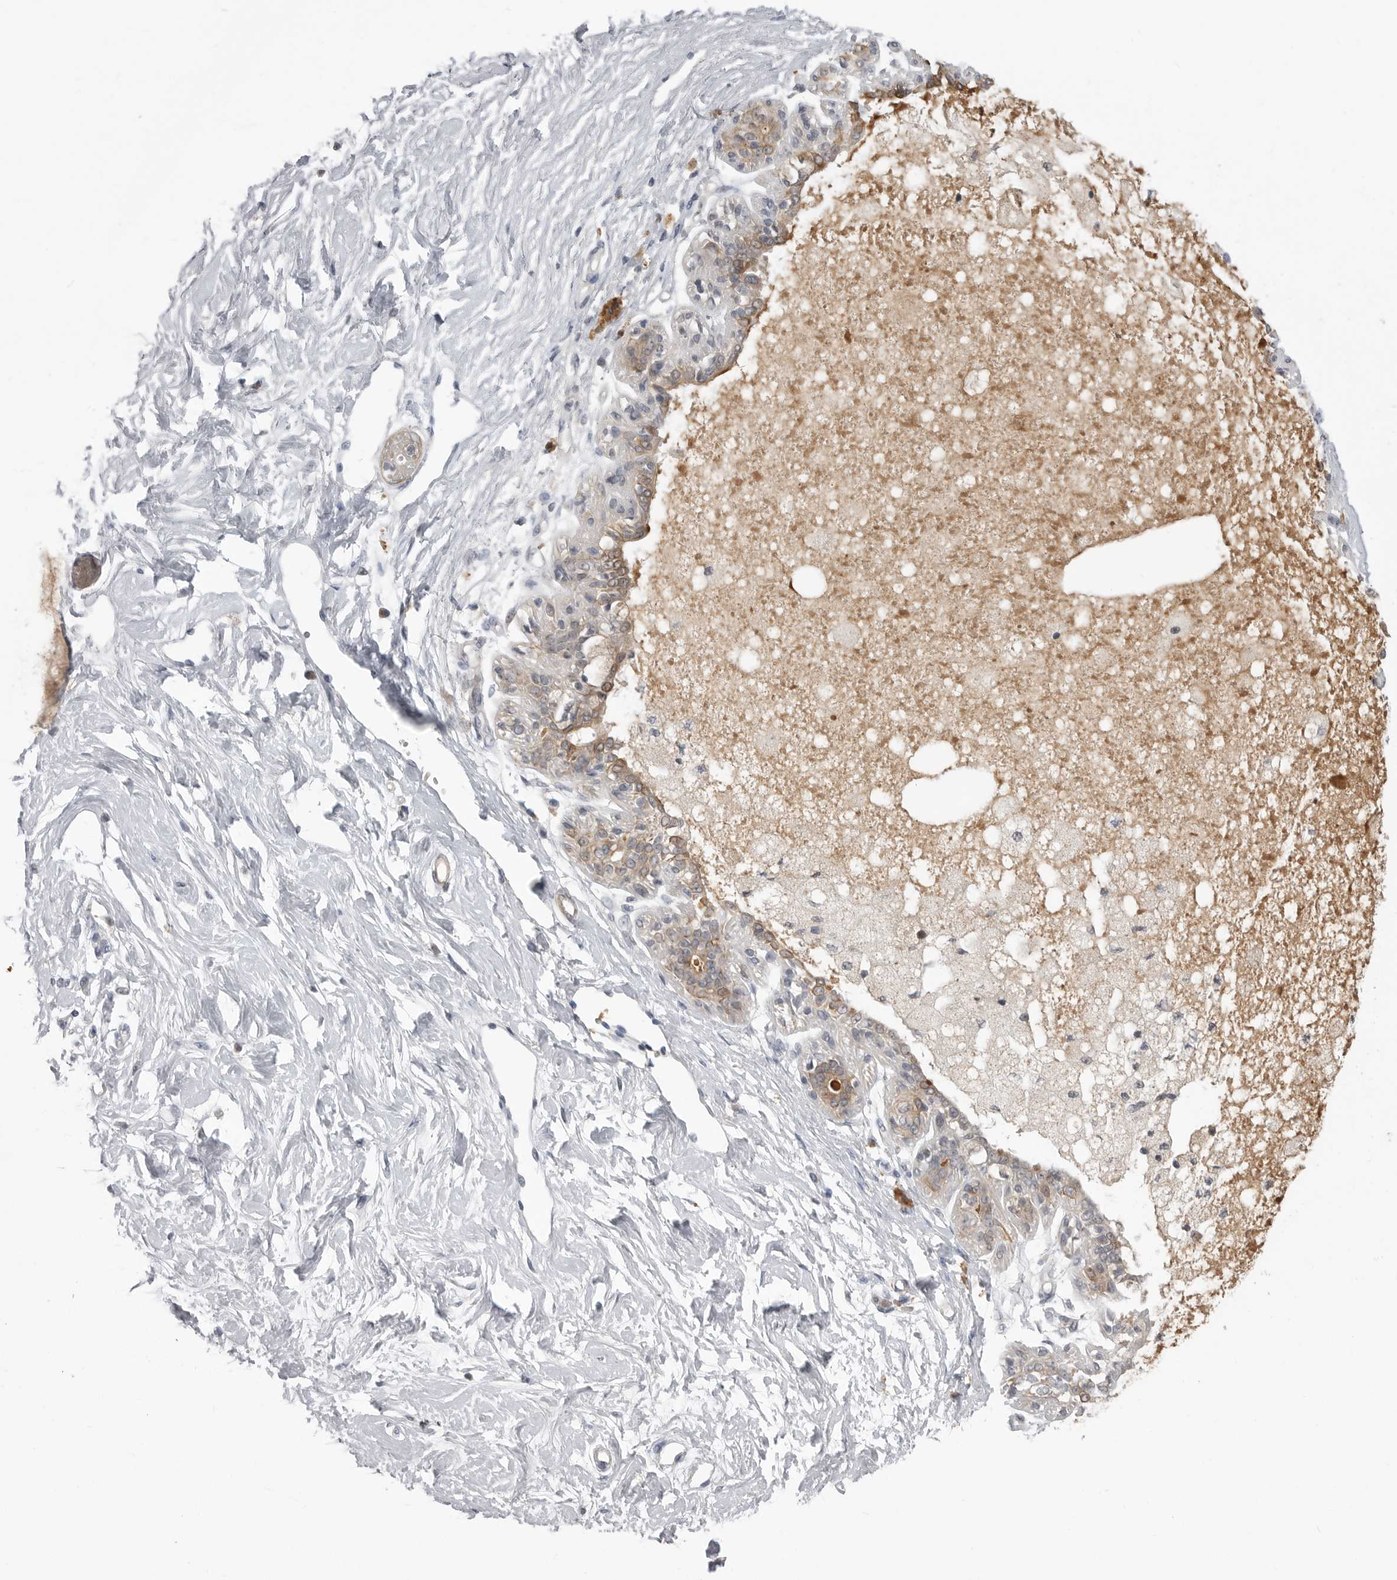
{"staining": {"intensity": "negative", "quantity": "none", "location": "none"}, "tissue": "breast", "cell_type": "Adipocytes", "image_type": "normal", "snomed": [{"axis": "morphology", "description": "Normal tissue, NOS"}, {"axis": "topography", "description": "Breast"}], "caption": "Image shows no significant protein positivity in adipocytes of benign breast.", "gene": "PLEKHF1", "patient": {"sex": "female", "age": 45}}